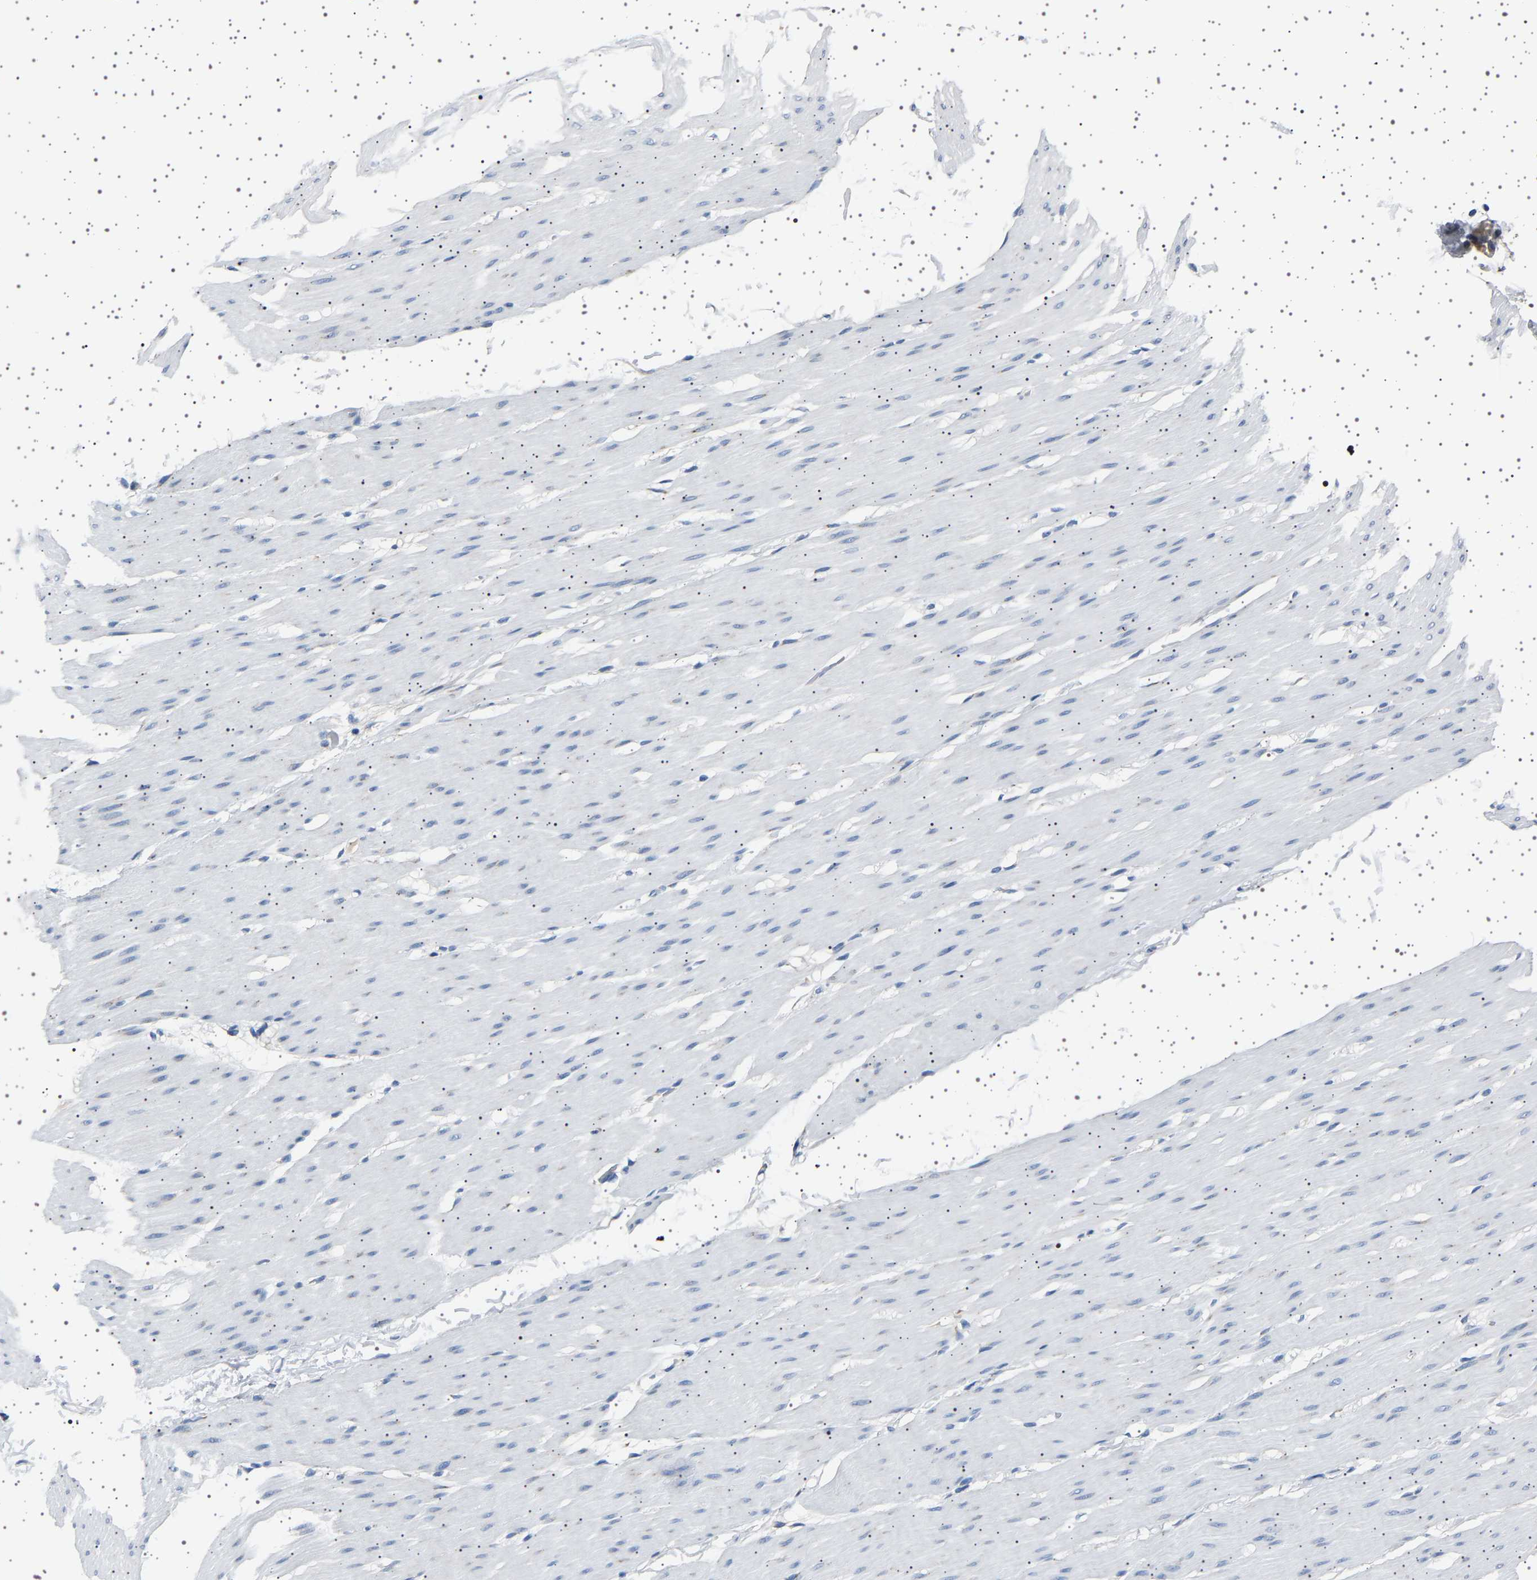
{"staining": {"intensity": "weak", "quantity": "<25%", "location": "cytoplasmic/membranous"}, "tissue": "smooth muscle", "cell_type": "Smooth muscle cells", "image_type": "normal", "snomed": [{"axis": "morphology", "description": "Normal tissue, NOS"}, {"axis": "topography", "description": "Smooth muscle"}, {"axis": "topography", "description": "Colon"}], "caption": "Immunohistochemistry (IHC) photomicrograph of benign smooth muscle: smooth muscle stained with DAB (3,3'-diaminobenzidine) shows no significant protein positivity in smooth muscle cells. Nuclei are stained in blue.", "gene": "FTCD", "patient": {"sex": "male", "age": 67}}